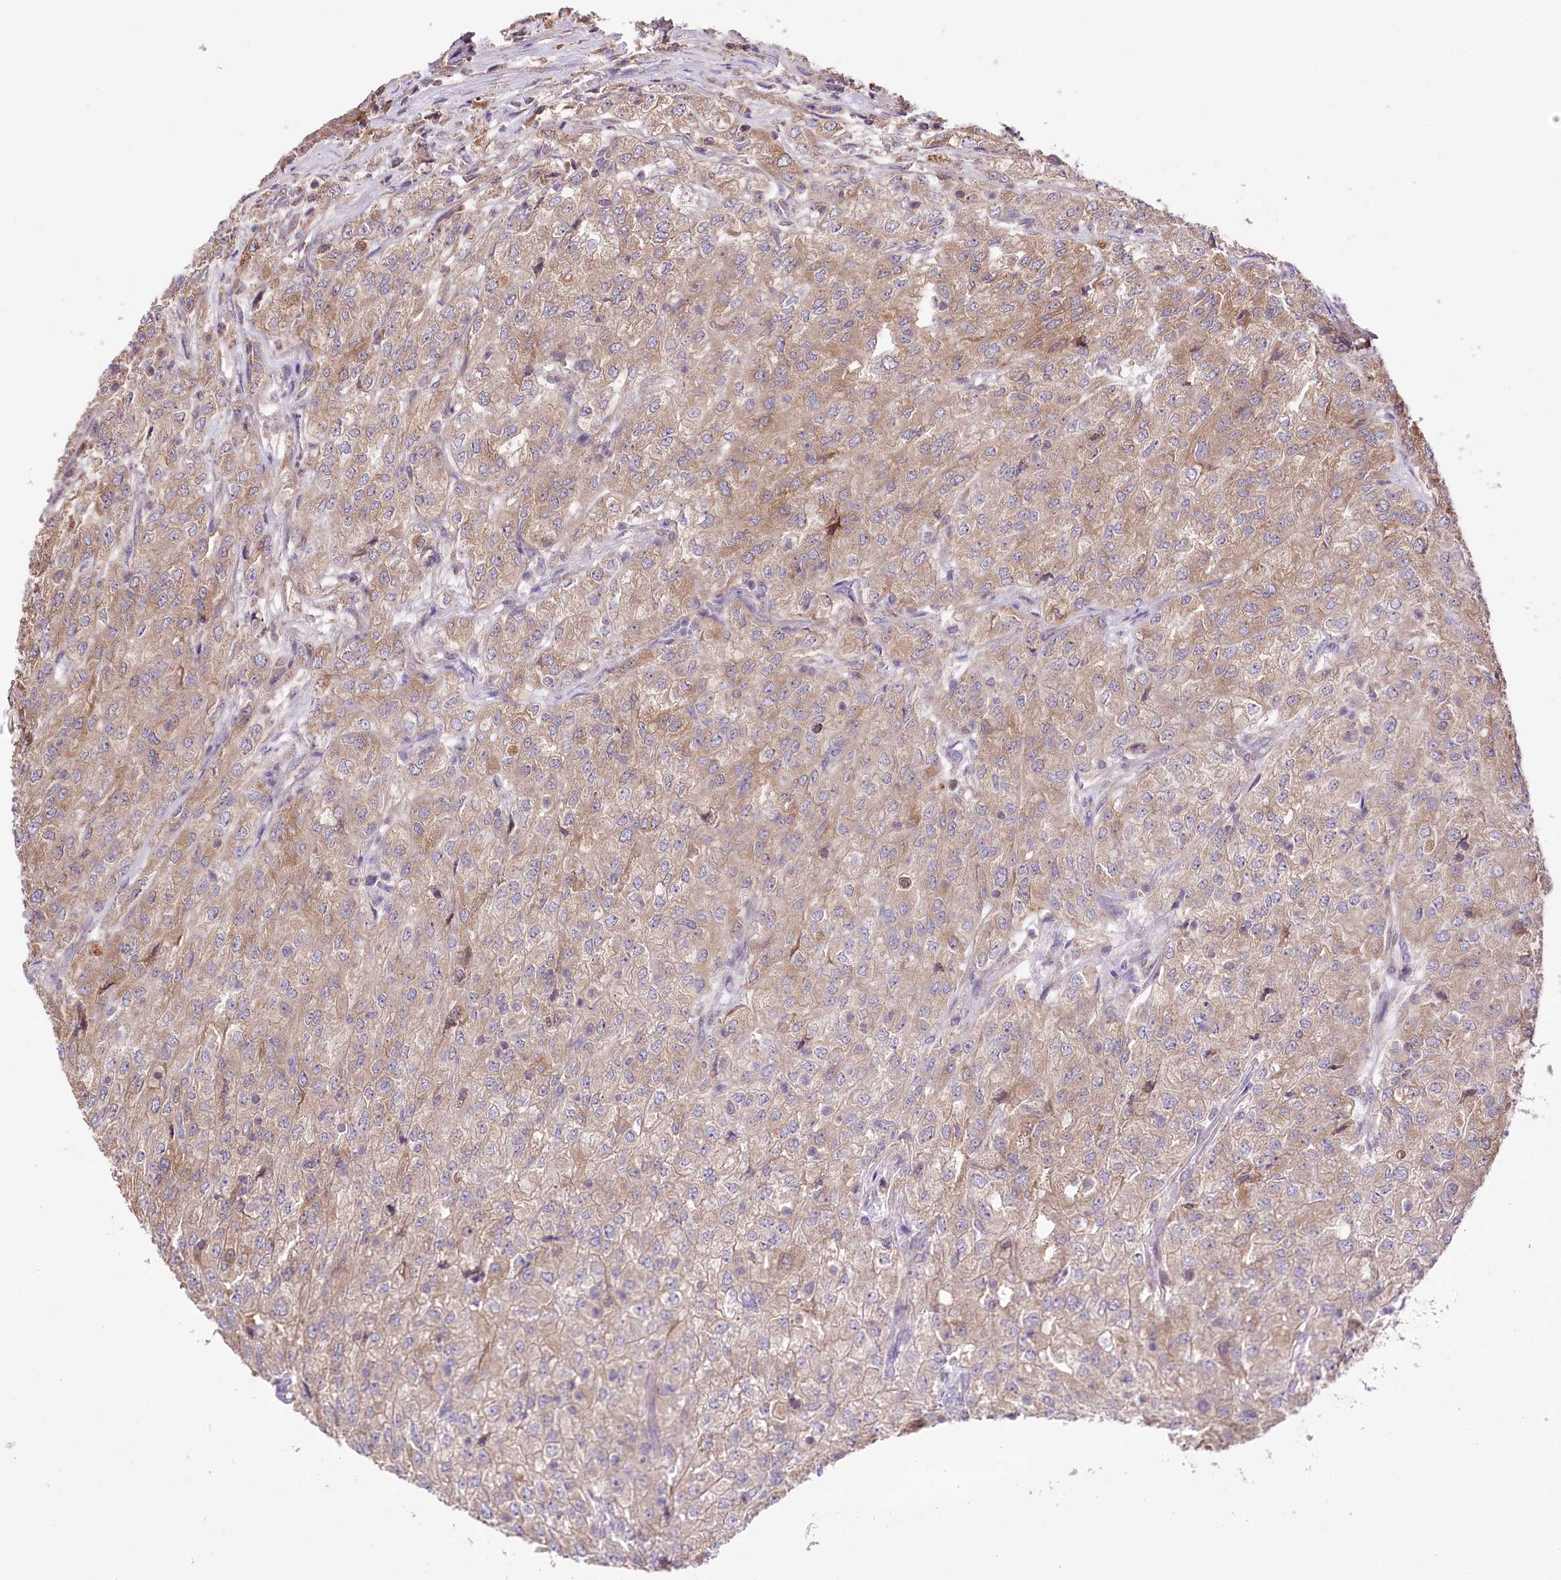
{"staining": {"intensity": "weak", "quantity": "25%-75%", "location": "cytoplasmic/membranous"}, "tissue": "renal cancer", "cell_type": "Tumor cells", "image_type": "cancer", "snomed": [{"axis": "morphology", "description": "Adenocarcinoma, NOS"}, {"axis": "topography", "description": "Kidney"}], "caption": "Tumor cells reveal low levels of weak cytoplasmic/membranous staining in approximately 25%-75% of cells in renal cancer (adenocarcinoma).", "gene": "WWC1", "patient": {"sex": "female", "age": 54}}